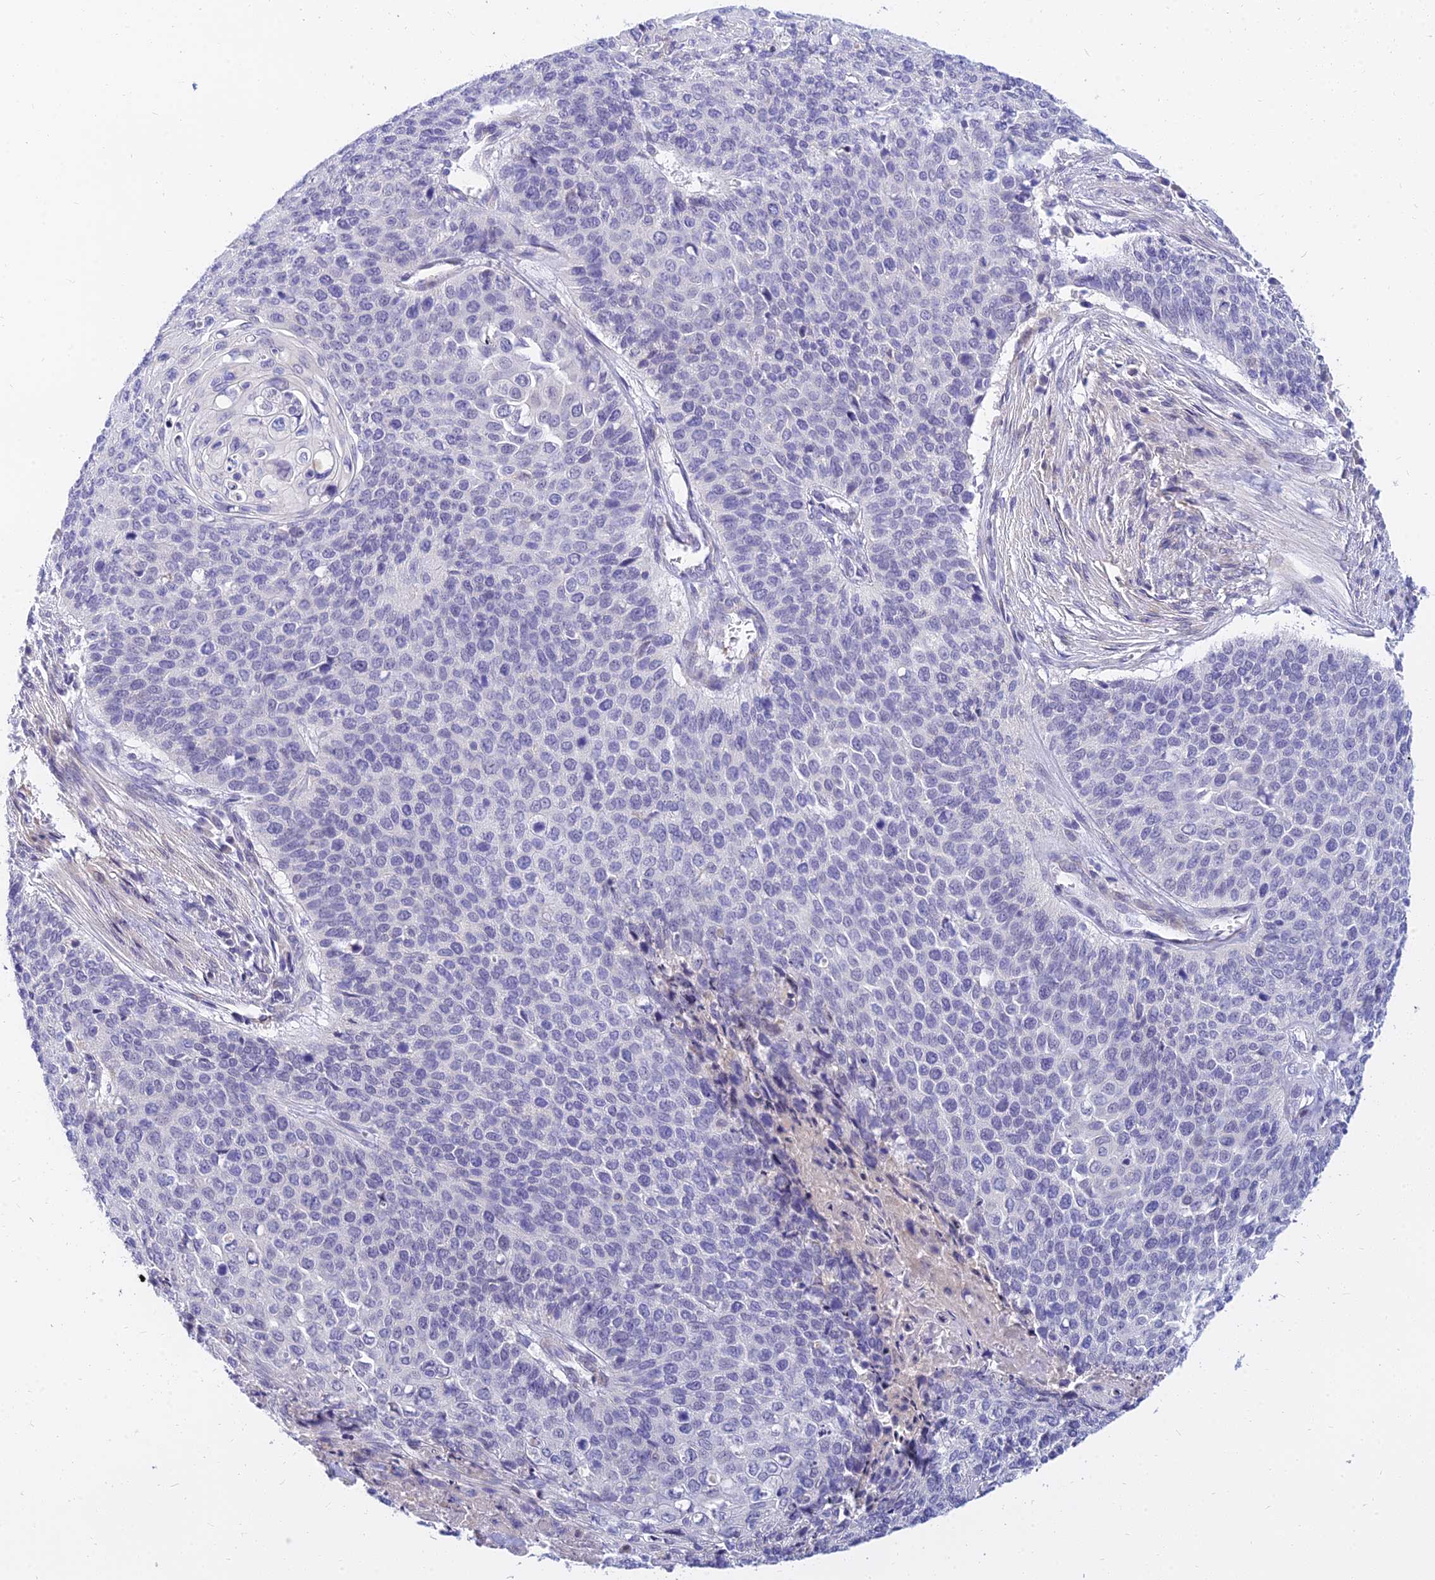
{"staining": {"intensity": "negative", "quantity": "none", "location": "none"}, "tissue": "cervical cancer", "cell_type": "Tumor cells", "image_type": "cancer", "snomed": [{"axis": "morphology", "description": "Squamous cell carcinoma, NOS"}, {"axis": "topography", "description": "Cervix"}], "caption": "High power microscopy photomicrograph of an immunohistochemistry (IHC) micrograph of cervical cancer (squamous cell carcinoma), revealing no significant expression in tumor cells.", "gene": "TMEM161B", "patient": {"sex": "female", "age": 39}}